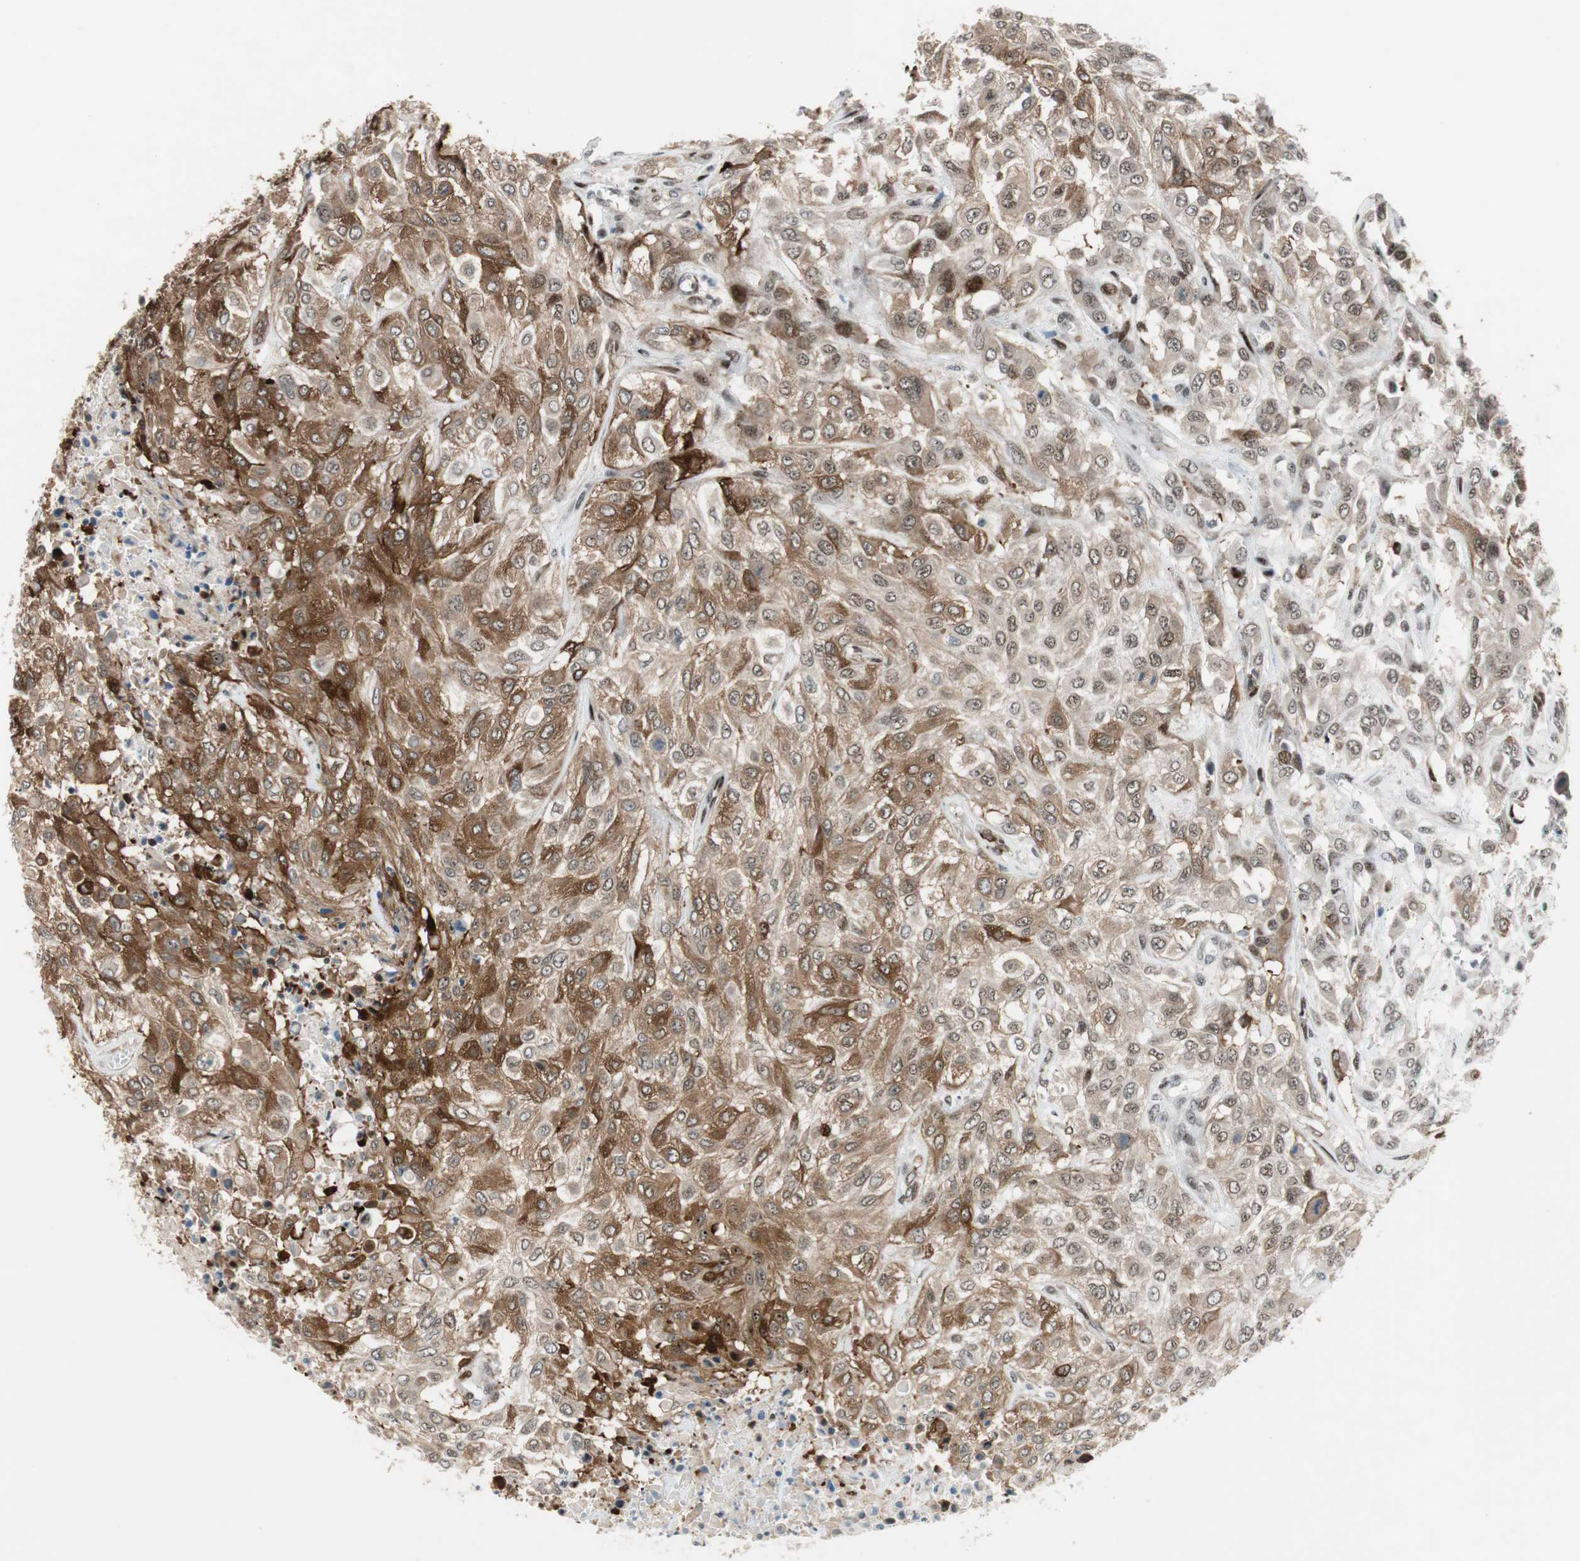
{"staining": {"intensity": "strong", "quantity": ">75%", "location": "cytoplasmic/membranous"}, "tissue": "urothelial cancer", "cell_type": "Tumor cells", "image_type": "cancer", "snomed": [{"axis": "morphology", "description": "Urothelial carcinoma, High grade"}, {"axis": "topography", "description": "Urinary bladder"}], "caption": "Urothelial cancer stained with a protein marker displays strong staining in tumor cells.", "gene": "FBXO44", "patient": {"sex": "male", "age": 57}}